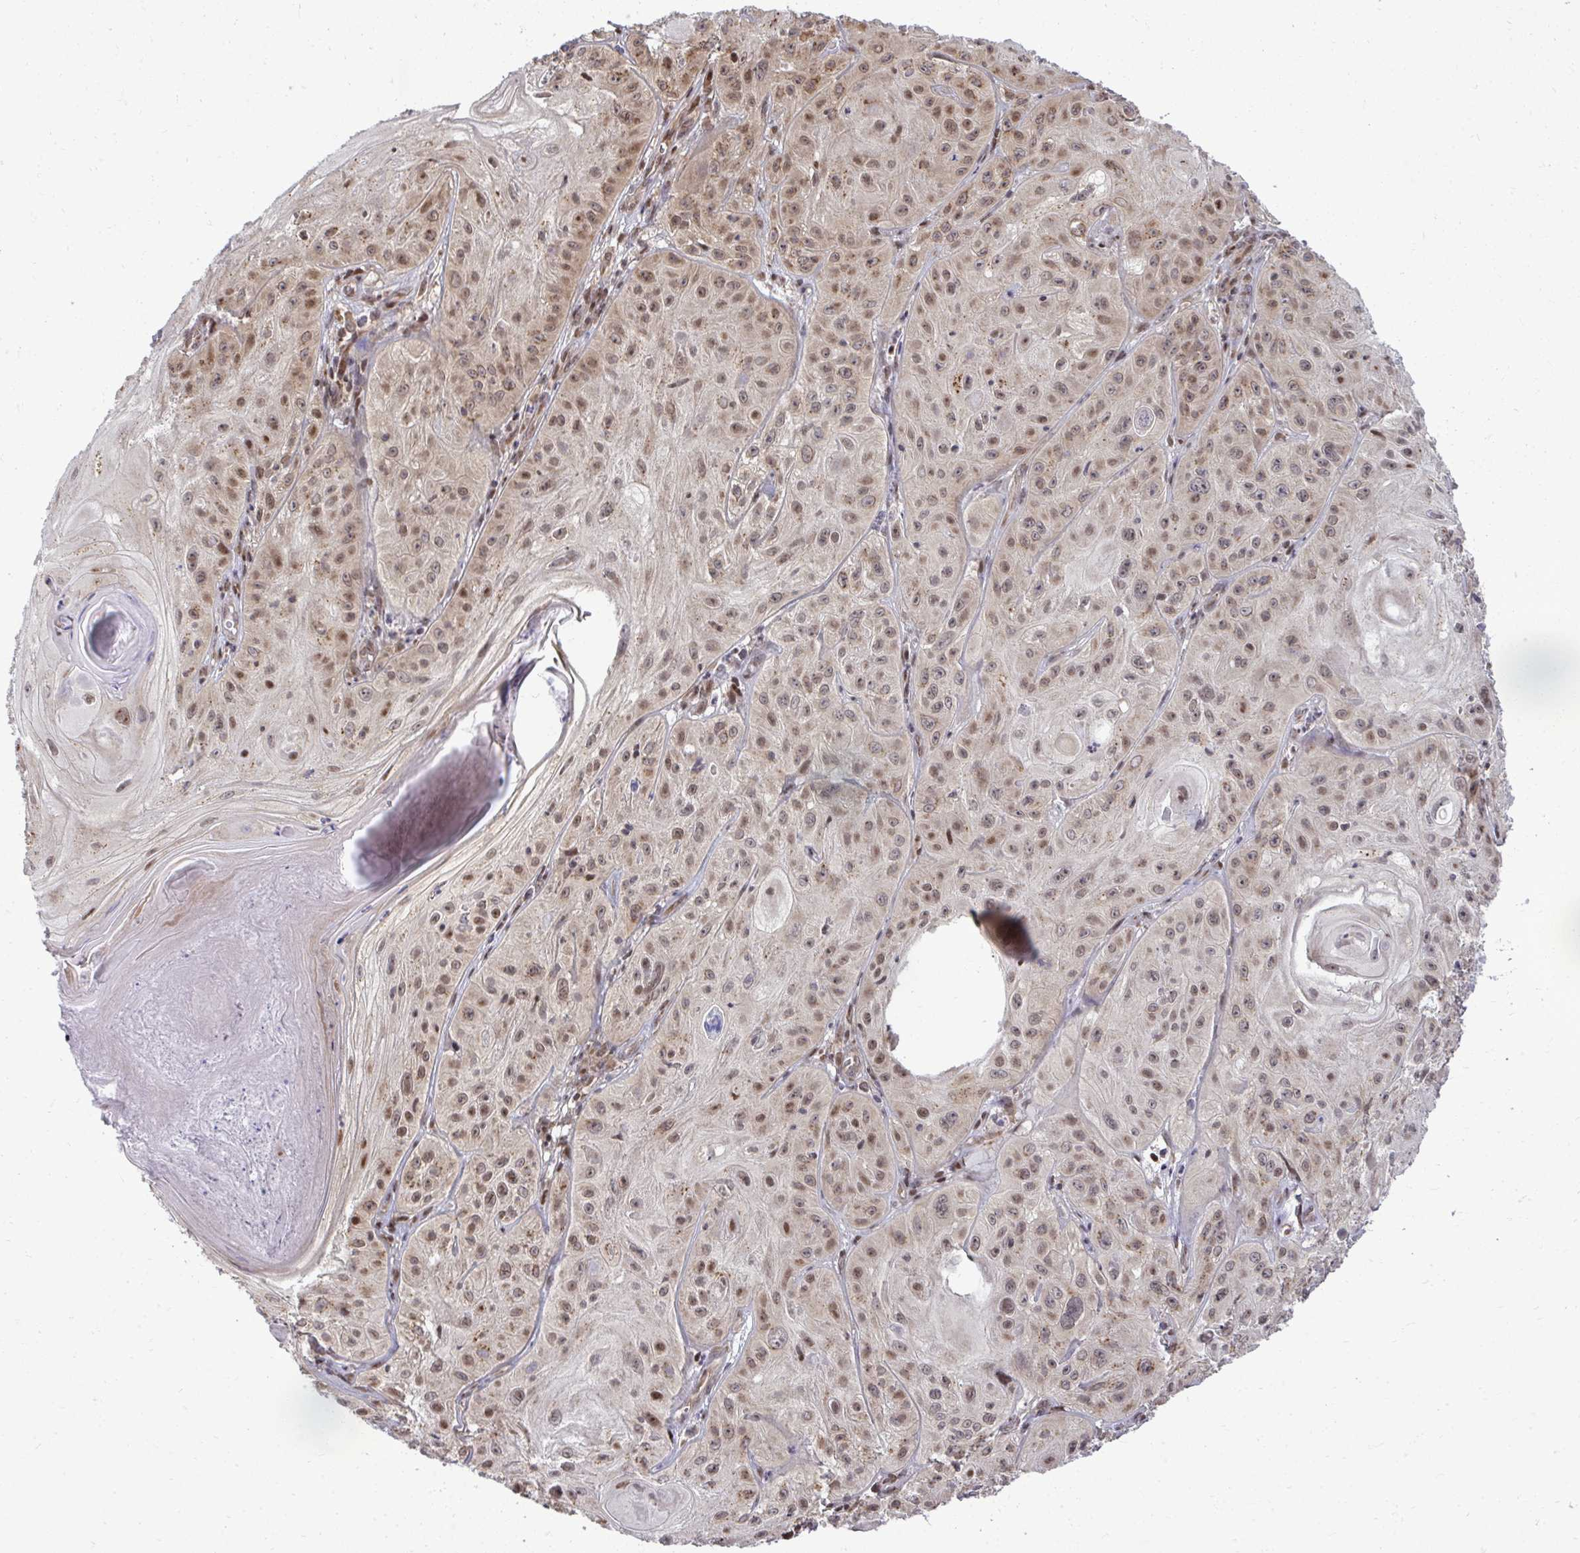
{"staining": {"intensity": "moderate", "quantity": ">75%", "location": "cytoplasmic/membranous,nuclear"}, "tissue": "skin cancer", "cell_type": "Tumor cells", "image_type": "cancer", "snomed": [{"axis": "morphology", "description": "Squamous cell carcinoma, NOS"}, {"axis": "topography", "description": "Skin"}], "caption": "This micrograph displays IHC staining of skin squamous cell carcinoma, with medium moderate cytoplasmic/membranous and nuclear staining in about >75% of tumor cells.", "gene": "PIGY", "patient": {"sex": "male", "age": 85}}